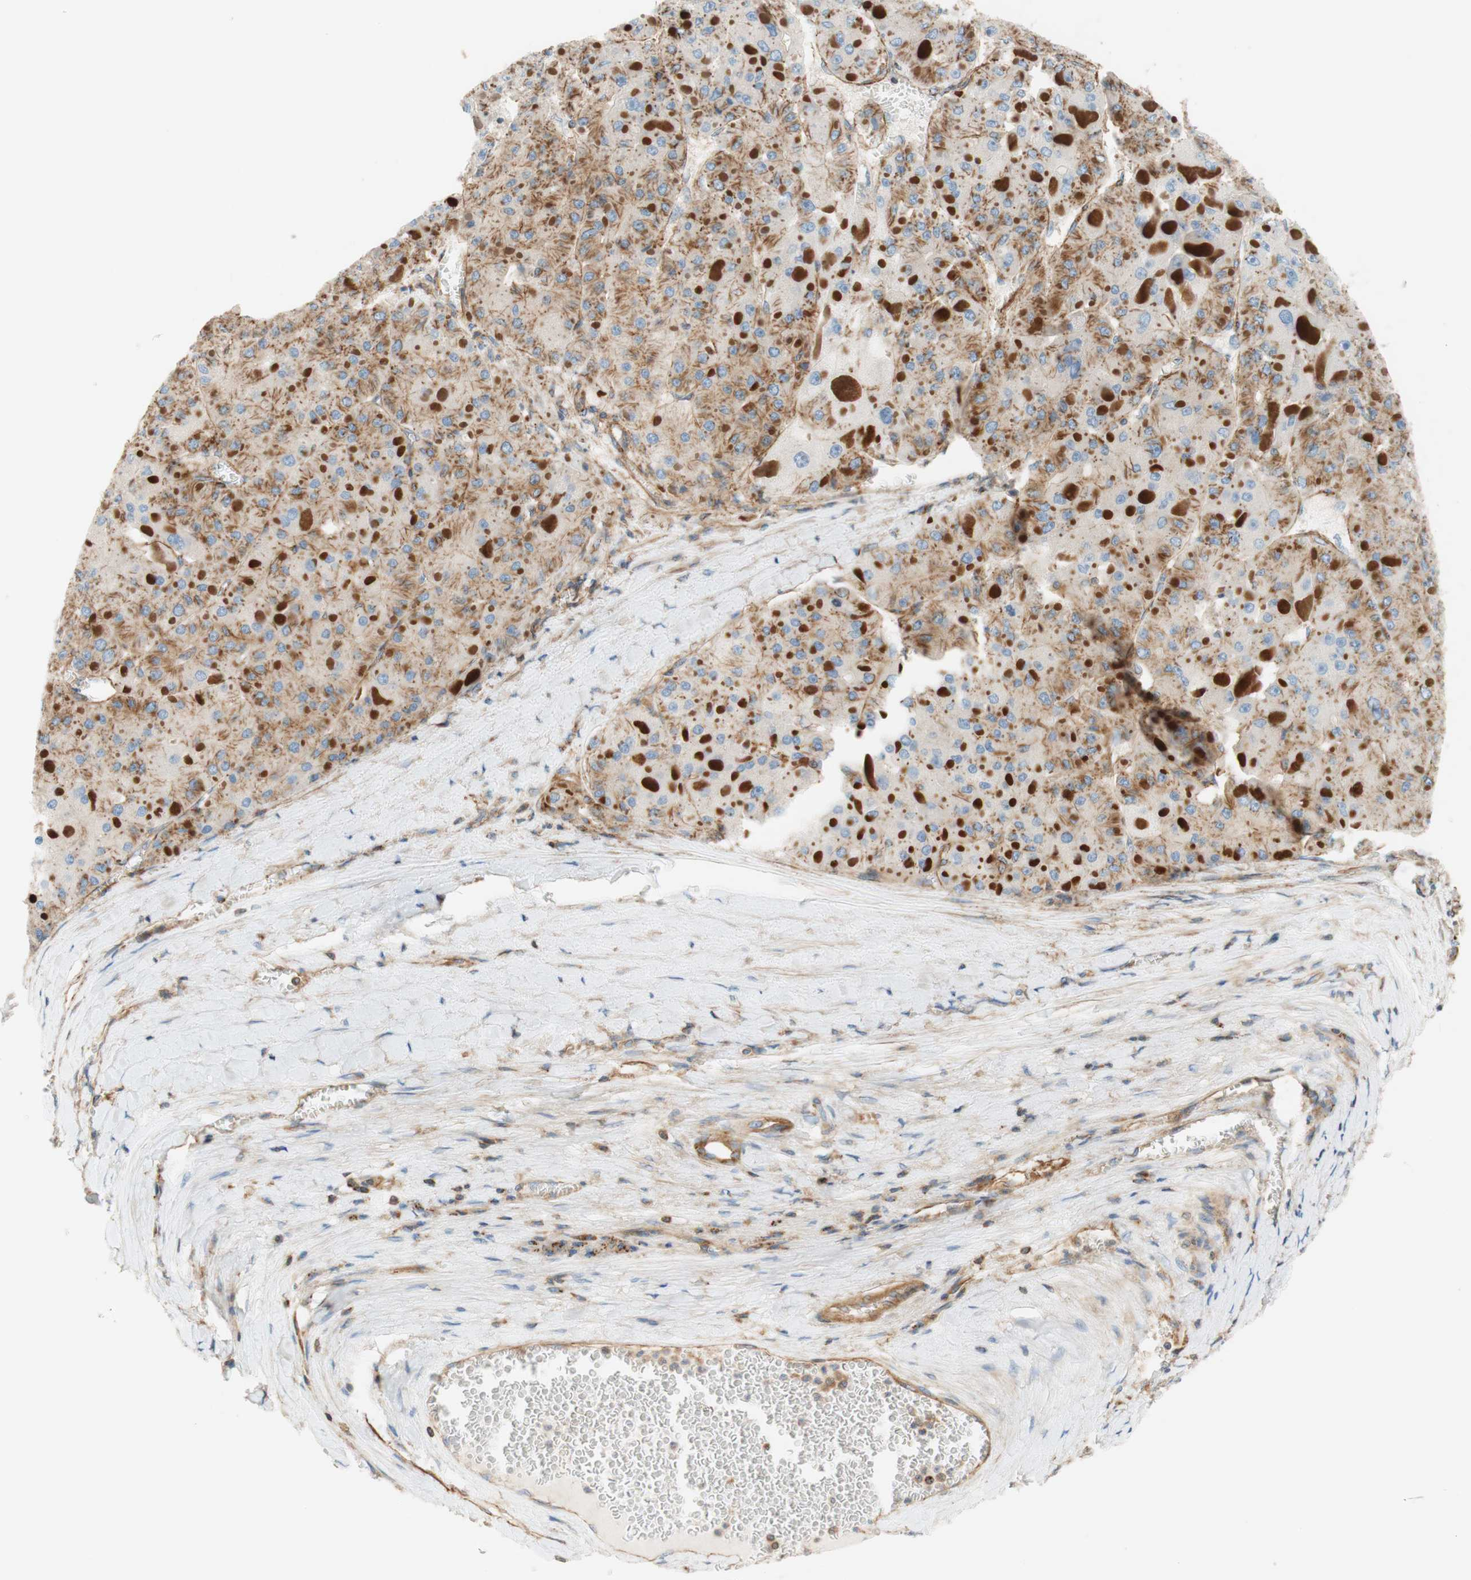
{"staining": {"intensity": "moderate", "quantity": ">75%", "location": "cytoplasmic/membranous"}, "tissue": "liver cancer", "cell_type": "Tumor cells", "image_type": "cancer", "snomed": [{"axis": "morphology", "description": "Carcinoma, Hepatocellular, NOS"}, {"axis": "topography", "description": "Liver"}], "caption": "IHC of human hepatocellular carcinoma (liver) exhibits medium levels of moderate cytoplasmic/membranous positivity in about >75% of tumor cells.", "gene": "VPS26A", "patient": {"sex": "female", "age": 73}}